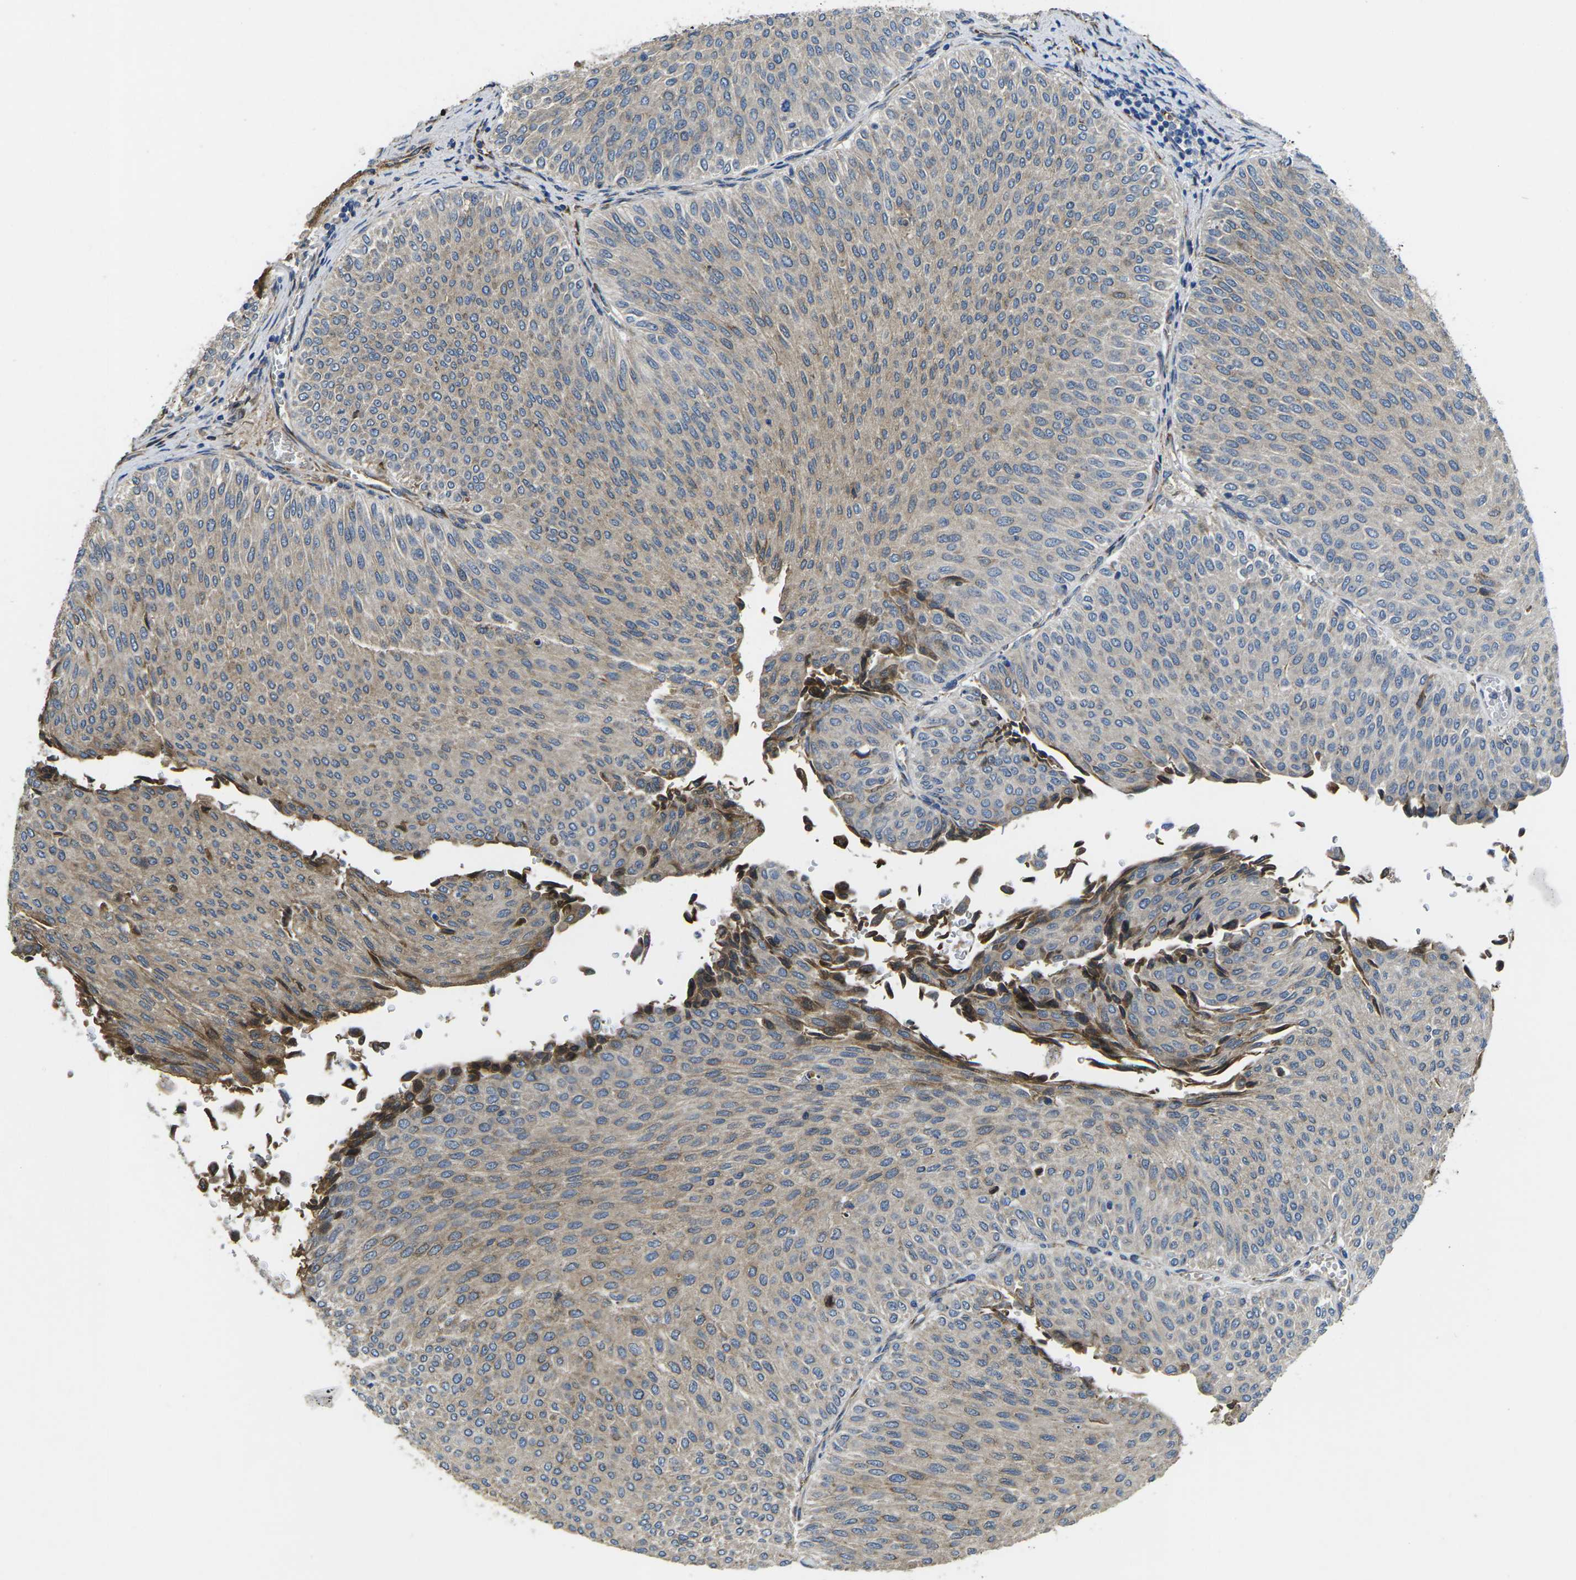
{"staining": {"intensity": "weak", "quantity": "25%-75%", "location": "cytoplasmic/membranous"}, "tissue": "urothelial cancer", "cell_type": "Tumor cells", "image_type": "cancer", "snomed": [{"axis": "morphology", "description": "Urothelial carcinoma, Low grade"}, {"axis": "topography", "description": "Urinary bladder"}], "caption": "Weak cytoplasmic/membranous staining is seen in approximately 25%-75% of tumor cells in low-grade urothelial carcinoma.", "gene": "PDZD8", "patient": {"sex": "male", "age": 78}}